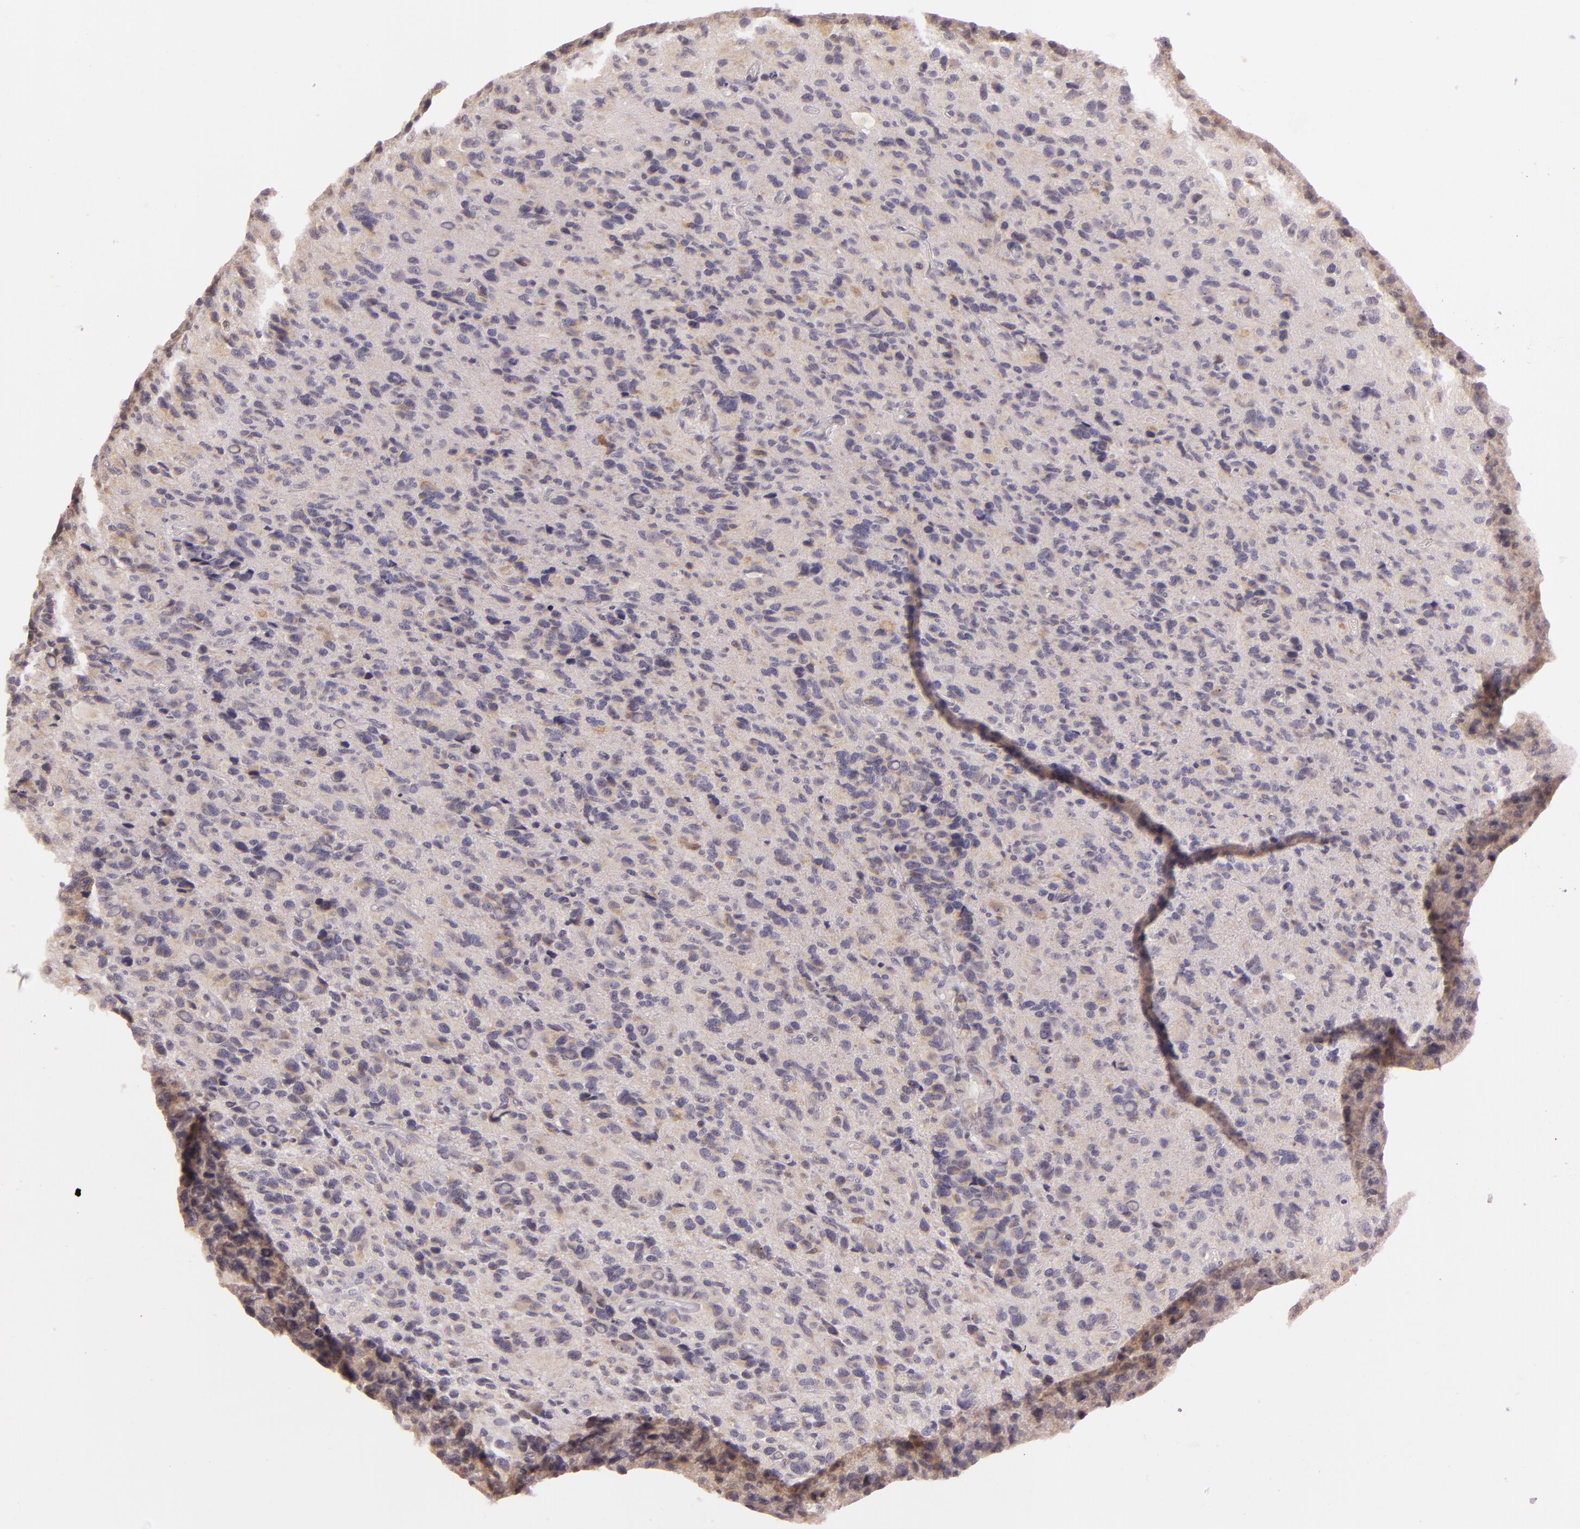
{"staining": {"intensity": "weak", "quantity": ">75%", "location": "cytoplasmic/membranous"}, "tissue": "glioma", "cell_type": "Tumor cells", "image_type": "cancer", "snomed": [{"axis": "morphology", "description": "Glioma, malignant, High grade"}, {"axis": "topography", "description": "Brain"}], "caption": "Protein staining exhibits weak cytoplasmic/membranous positivity in about >75% of tumor cells in malignant glioma (high-grade).", "gene": "LGMN", "patient": {"sex": "male", "age": 77}}